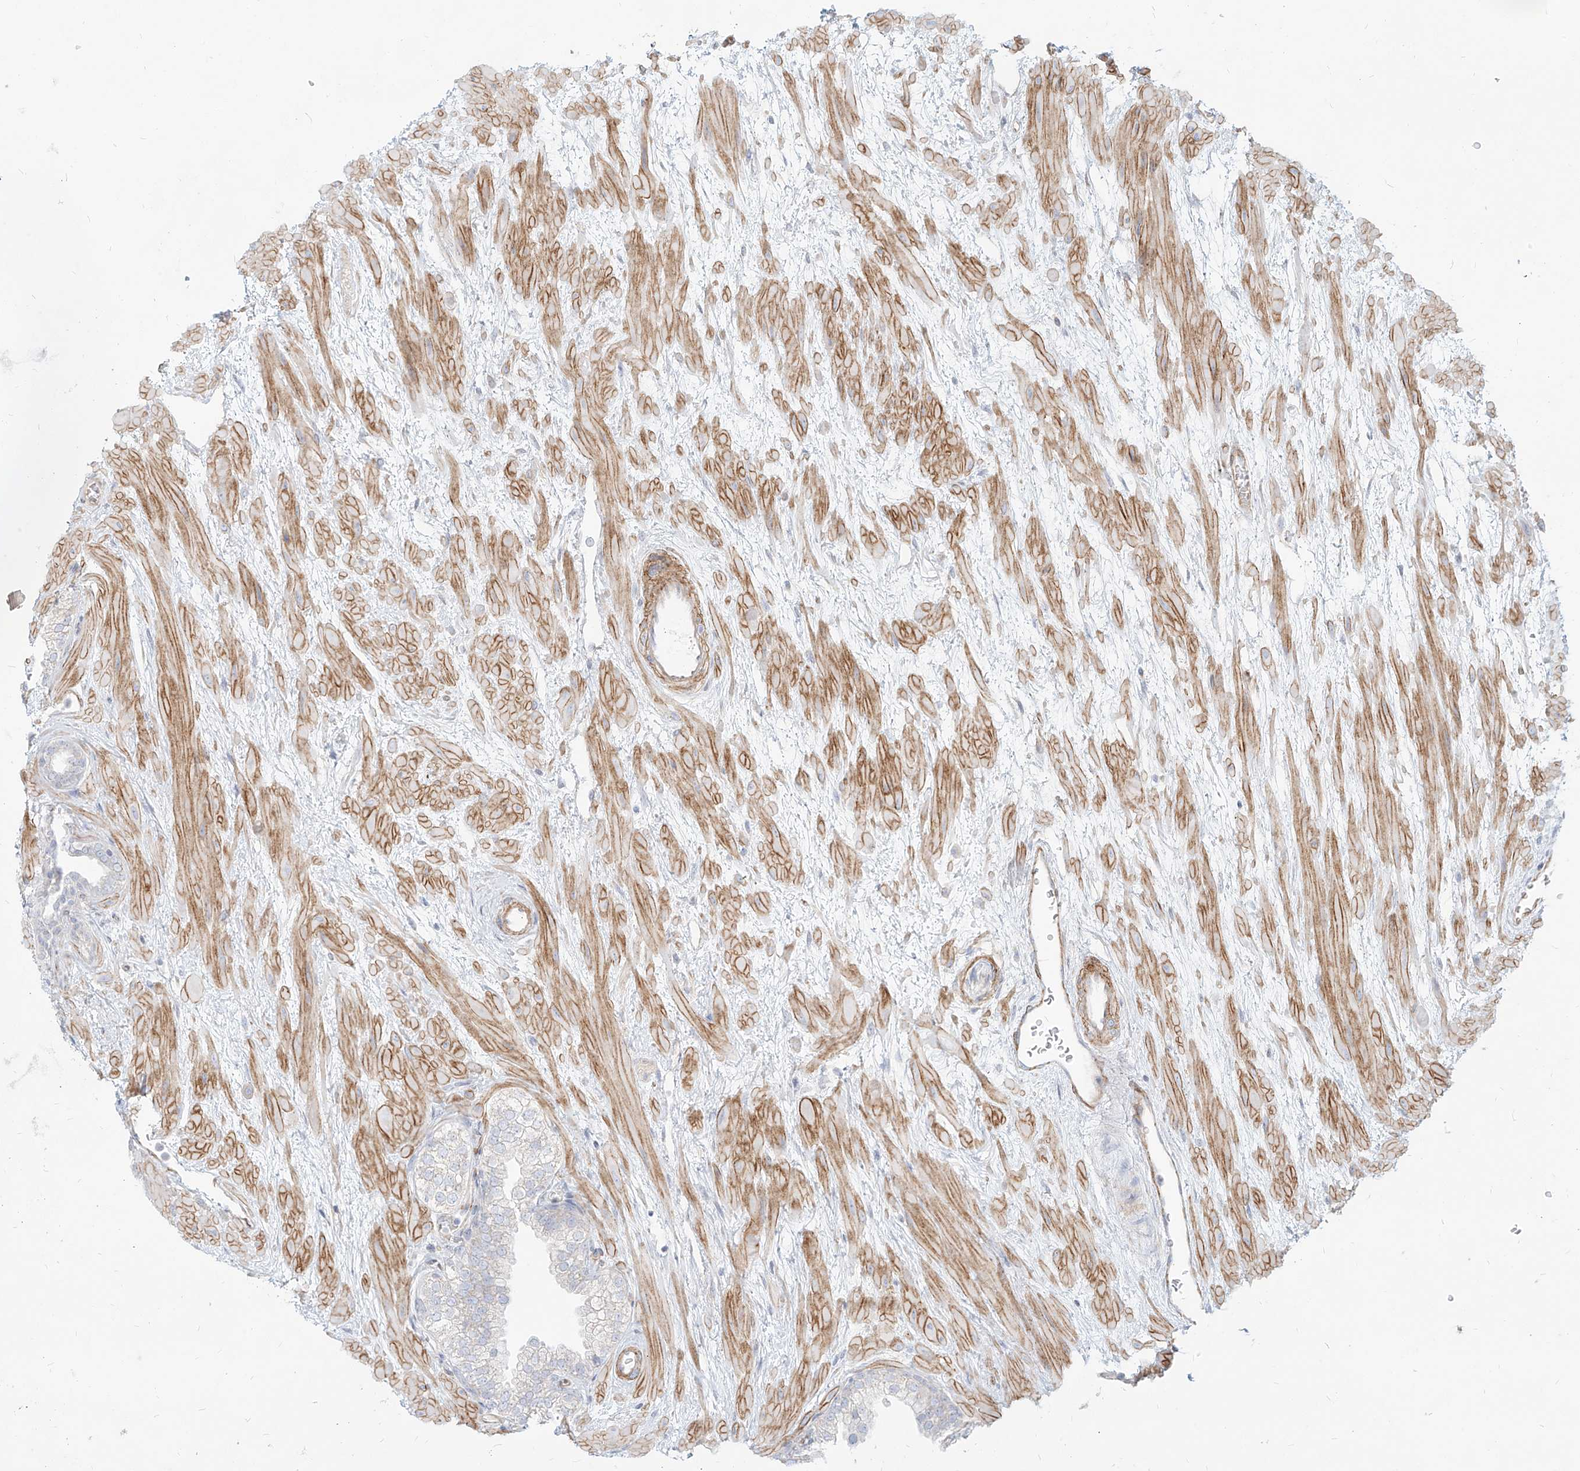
{"staining": {"intensity": "negative", "quantity": "none", "location": "none"}, "tissue": "prostate", "cell_type": "Glandular cells", "image_type": "normal", "snomed": [{"axis": "morphology", "description": "Normal tissue, NOS"}, {"axis": "topography", "description": "Prostate"}], "caption": "Immunohistochemistry photomicrograph of benign prostate stained for a protein (brown), which shows no expression in glandular cells.", "gene": "ITPKB", "patient": {"sex": "male", "age": 48}}